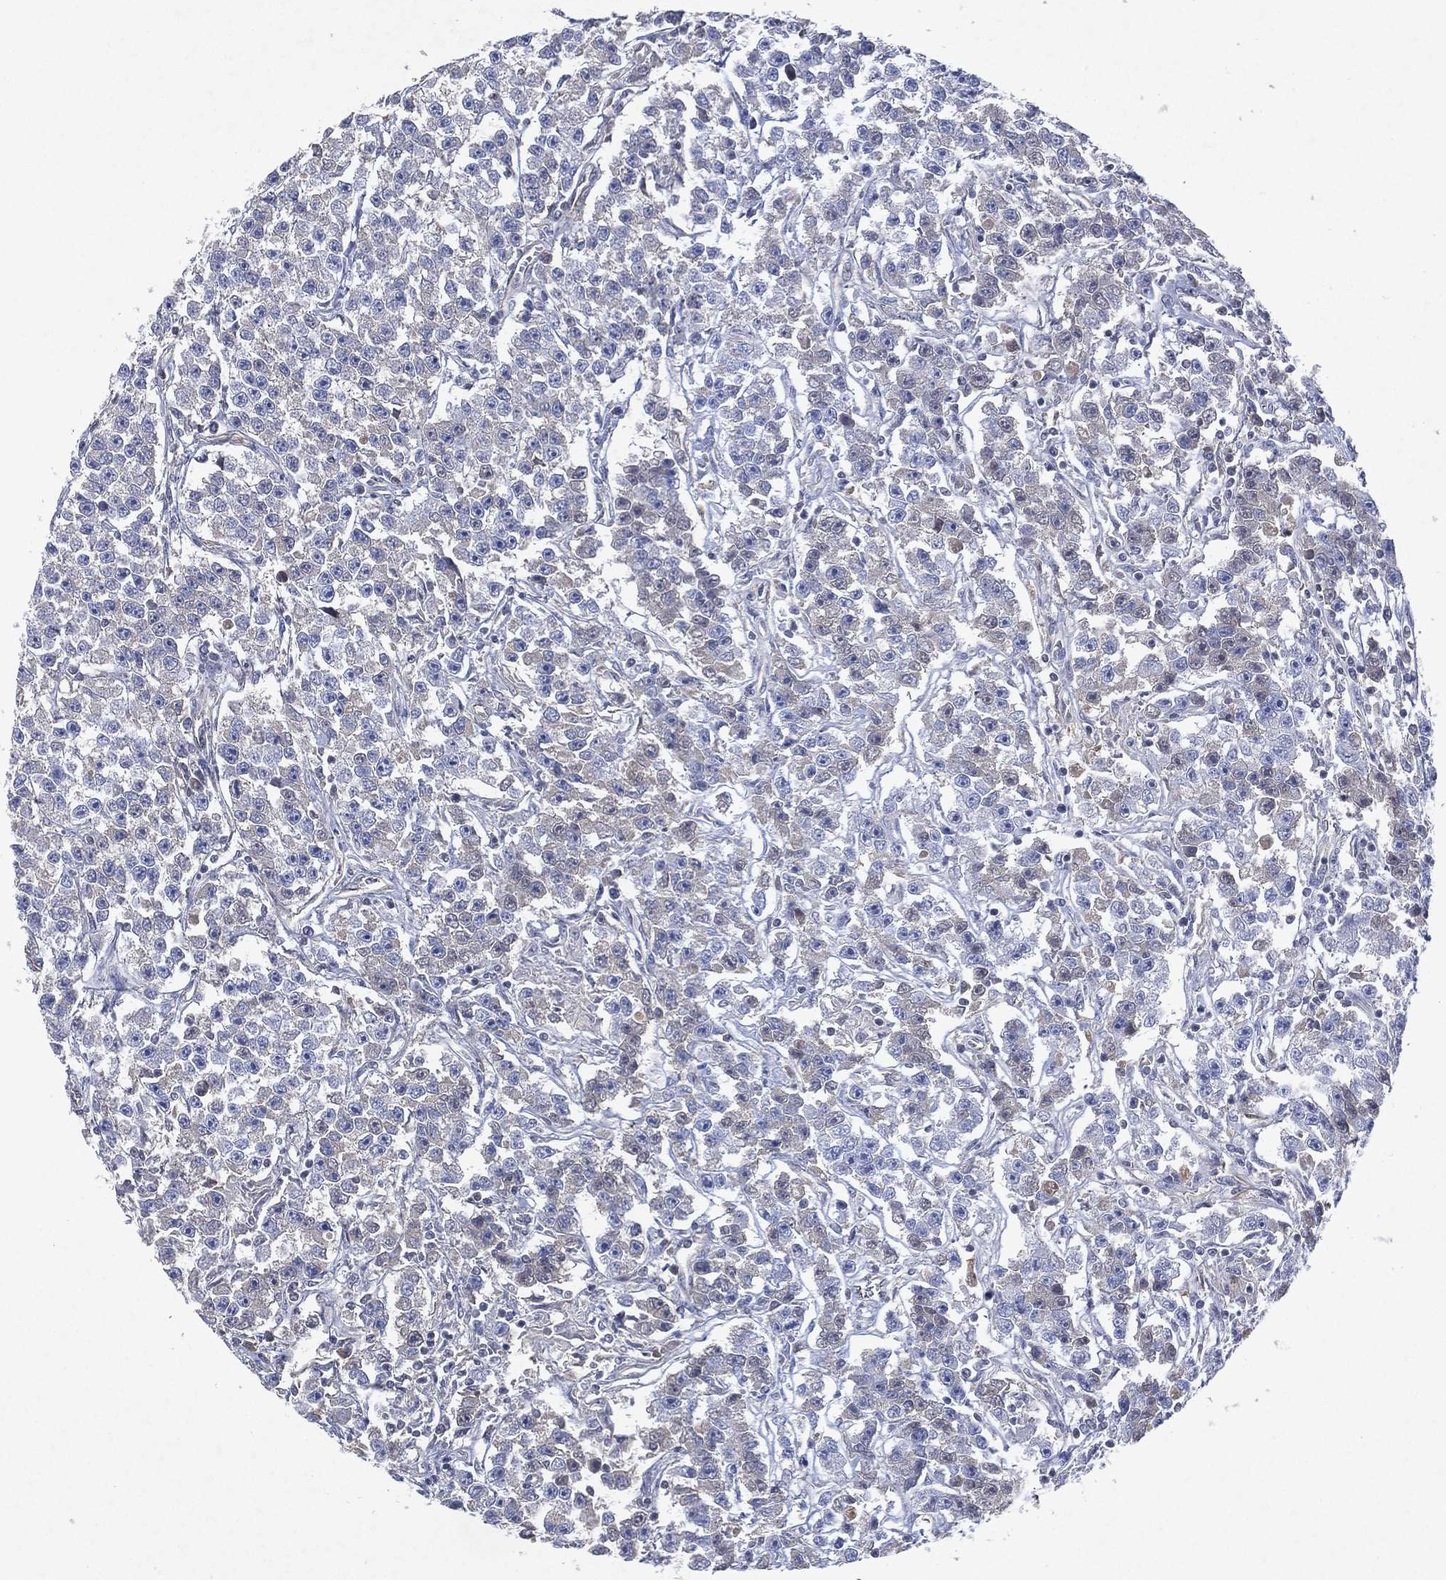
{"staining": {"intensity": "negative", "quantity": "none", "location": "none"}, "tissue": "testis cancer", "cell_type": "Tumor cells", "image_type": "cancer", "snomed": [{"axis": "morphology", "description": "Seminoma, NOS"}, {"axis": "topography", "description": "Testis"}], "caption": "Immunohistochemical staining of testis cancer demonstrates no significant staining in tumor cells. (DAB immunohistochemistry (IHC) with hematoxylin counter stain).", "gene": "FLI1", "patient": {"sex": "male", "age": 59}}